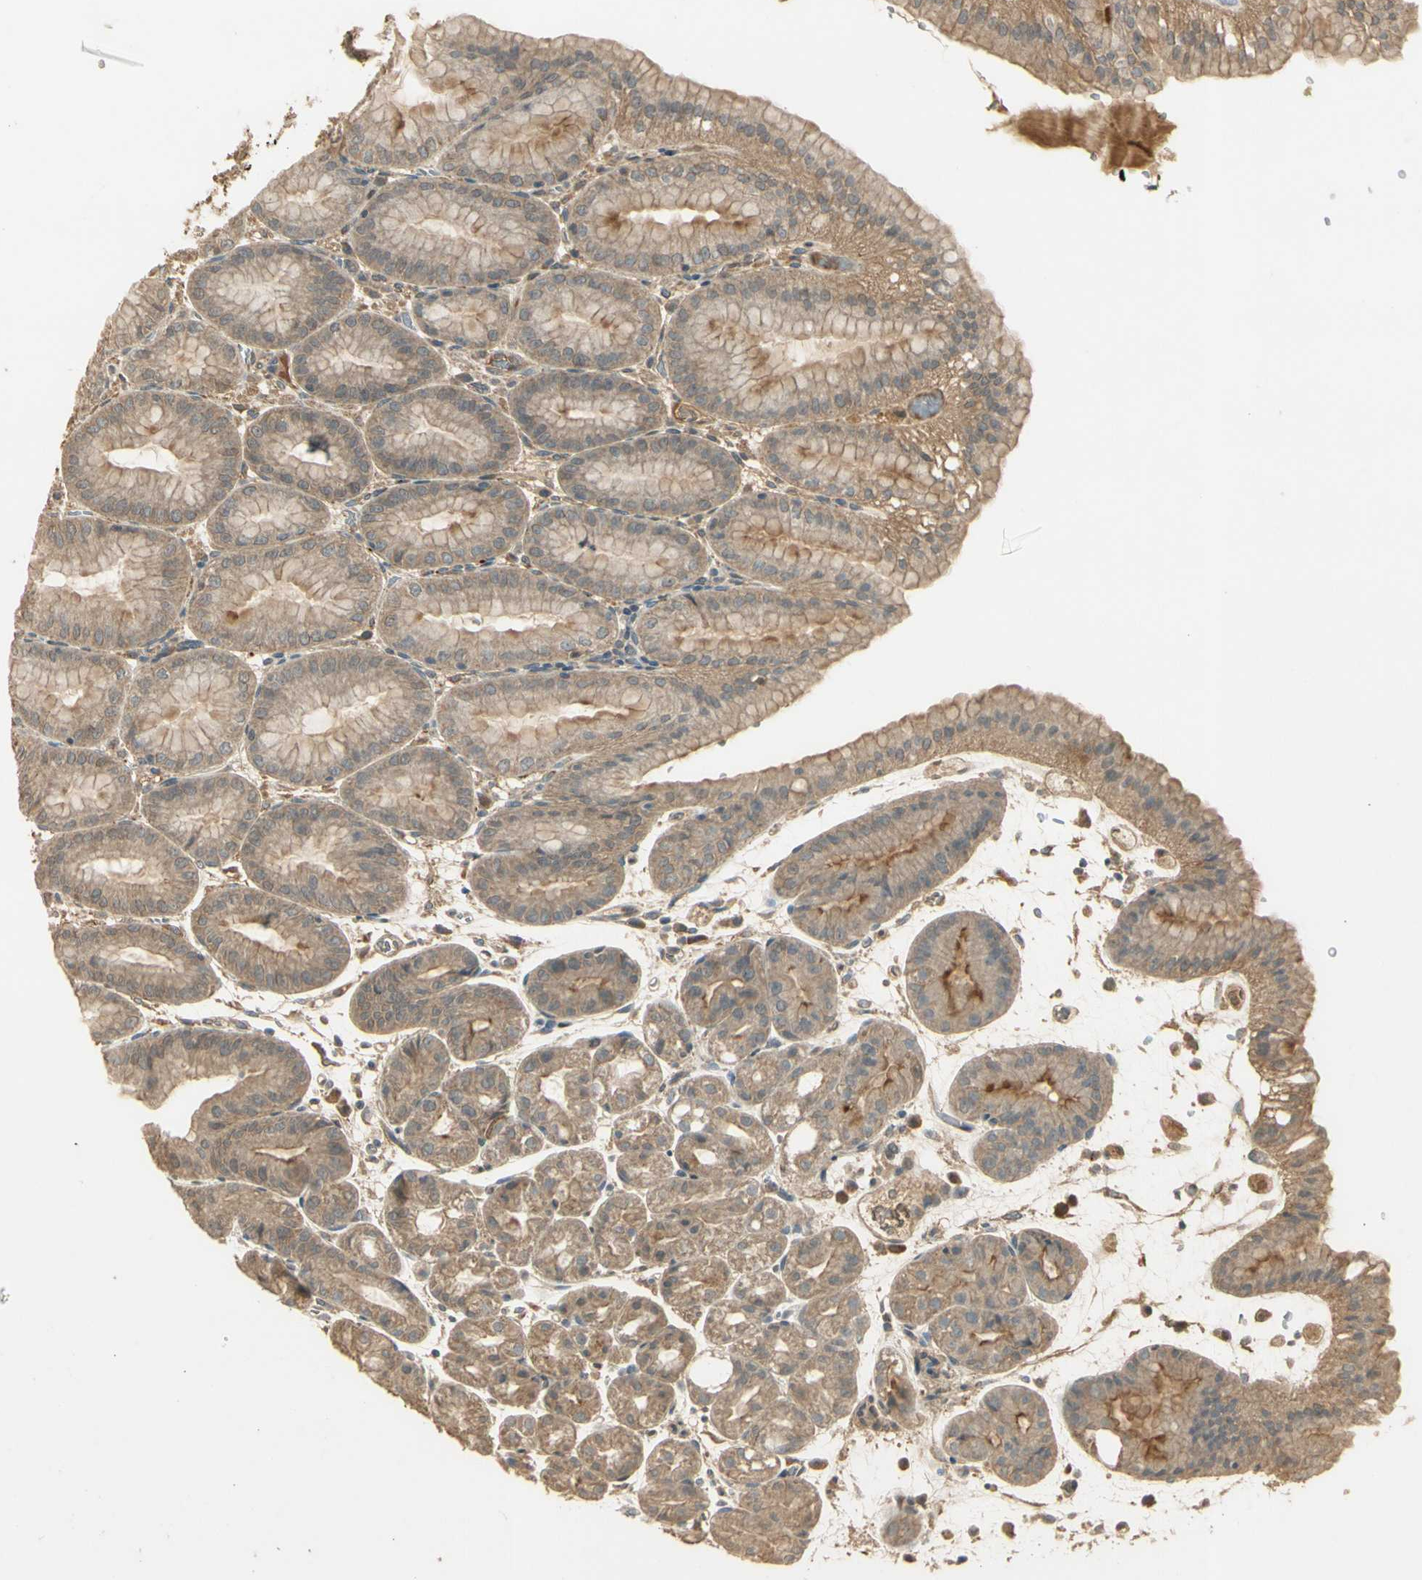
{"staining": {"intensity": "moderate", "quantity": "25%-75%", "location": "cytoplasmic/membranous,nuclear"}, "tissue": "stomach", "cell_type": "Glandular cells", "image_type": "normal", "snomed": [{"axis": "morphology", "description": "Normal tissue, NOS"}, {"axis": "topography", "description": "Stomach, lower"}], "caption": "Glandular cells display moderate cytoplasmic/membranous,nuclear expression in approximately 25%-75% of cells in benign stomach. (Brightfield microscopy of DAB IHC at high magnification).", "gene": "GMEB2", "patient": {"sex": "male", "age": 71}}